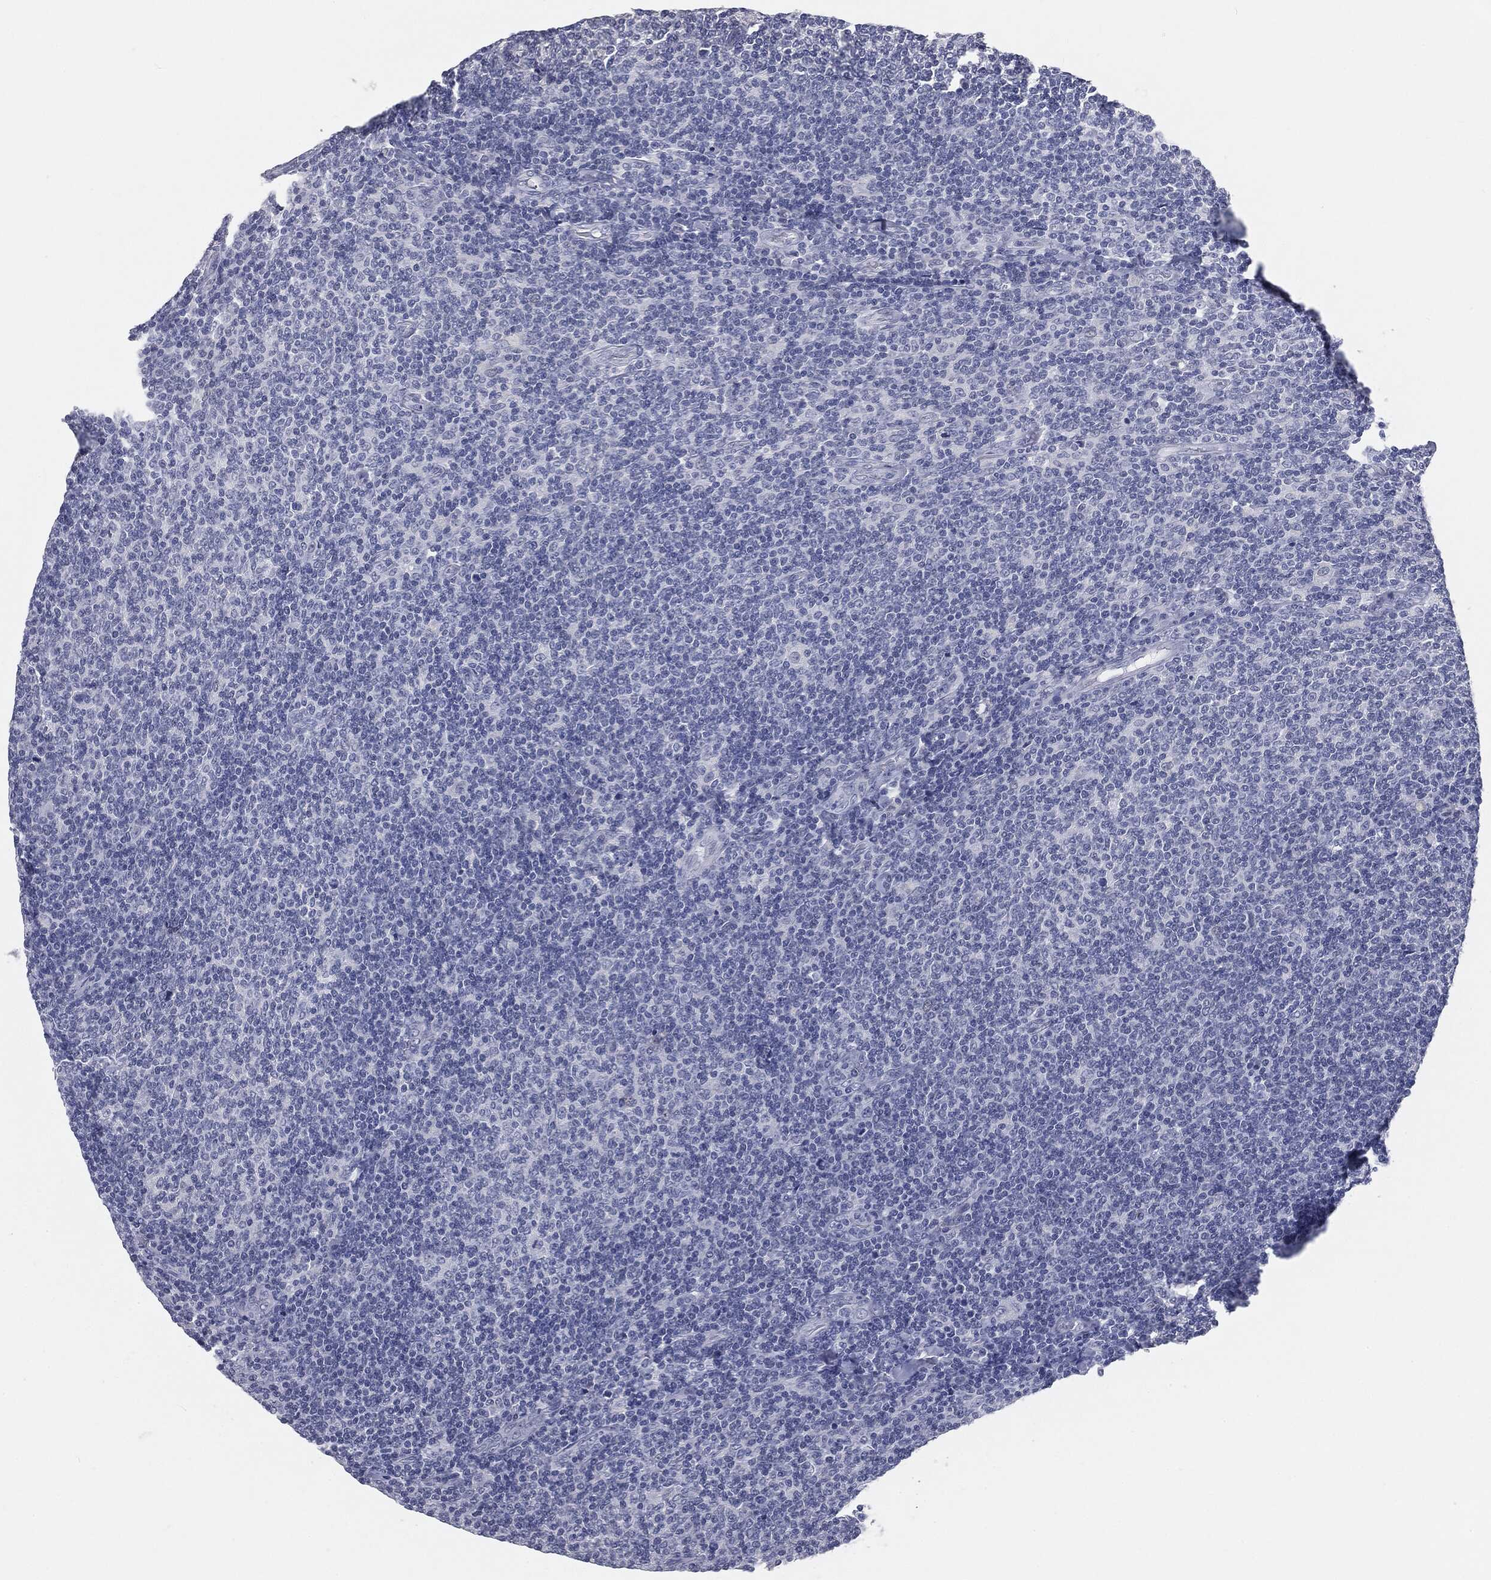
{"staining": {"intensity": "negative", "quantity": "none", "location": "none"}, "tissue": "lymphoma", "cell_type": "Tumor cells", "image_type": "cancer", "snomed": [{"axis": "morphology", "description": "Malignant lymphoma, non-Hodgkin's type, Low grade"}, {"axis": "topography", "description": "Lymph node"}], "caption": "Immunohistochemistry of human low-grade malignant lymphoma, non-Hodgkin's type shows no staining in tumor cells.", "gene": "PRAME", "patient": {"sex": "male", "age": 52}}